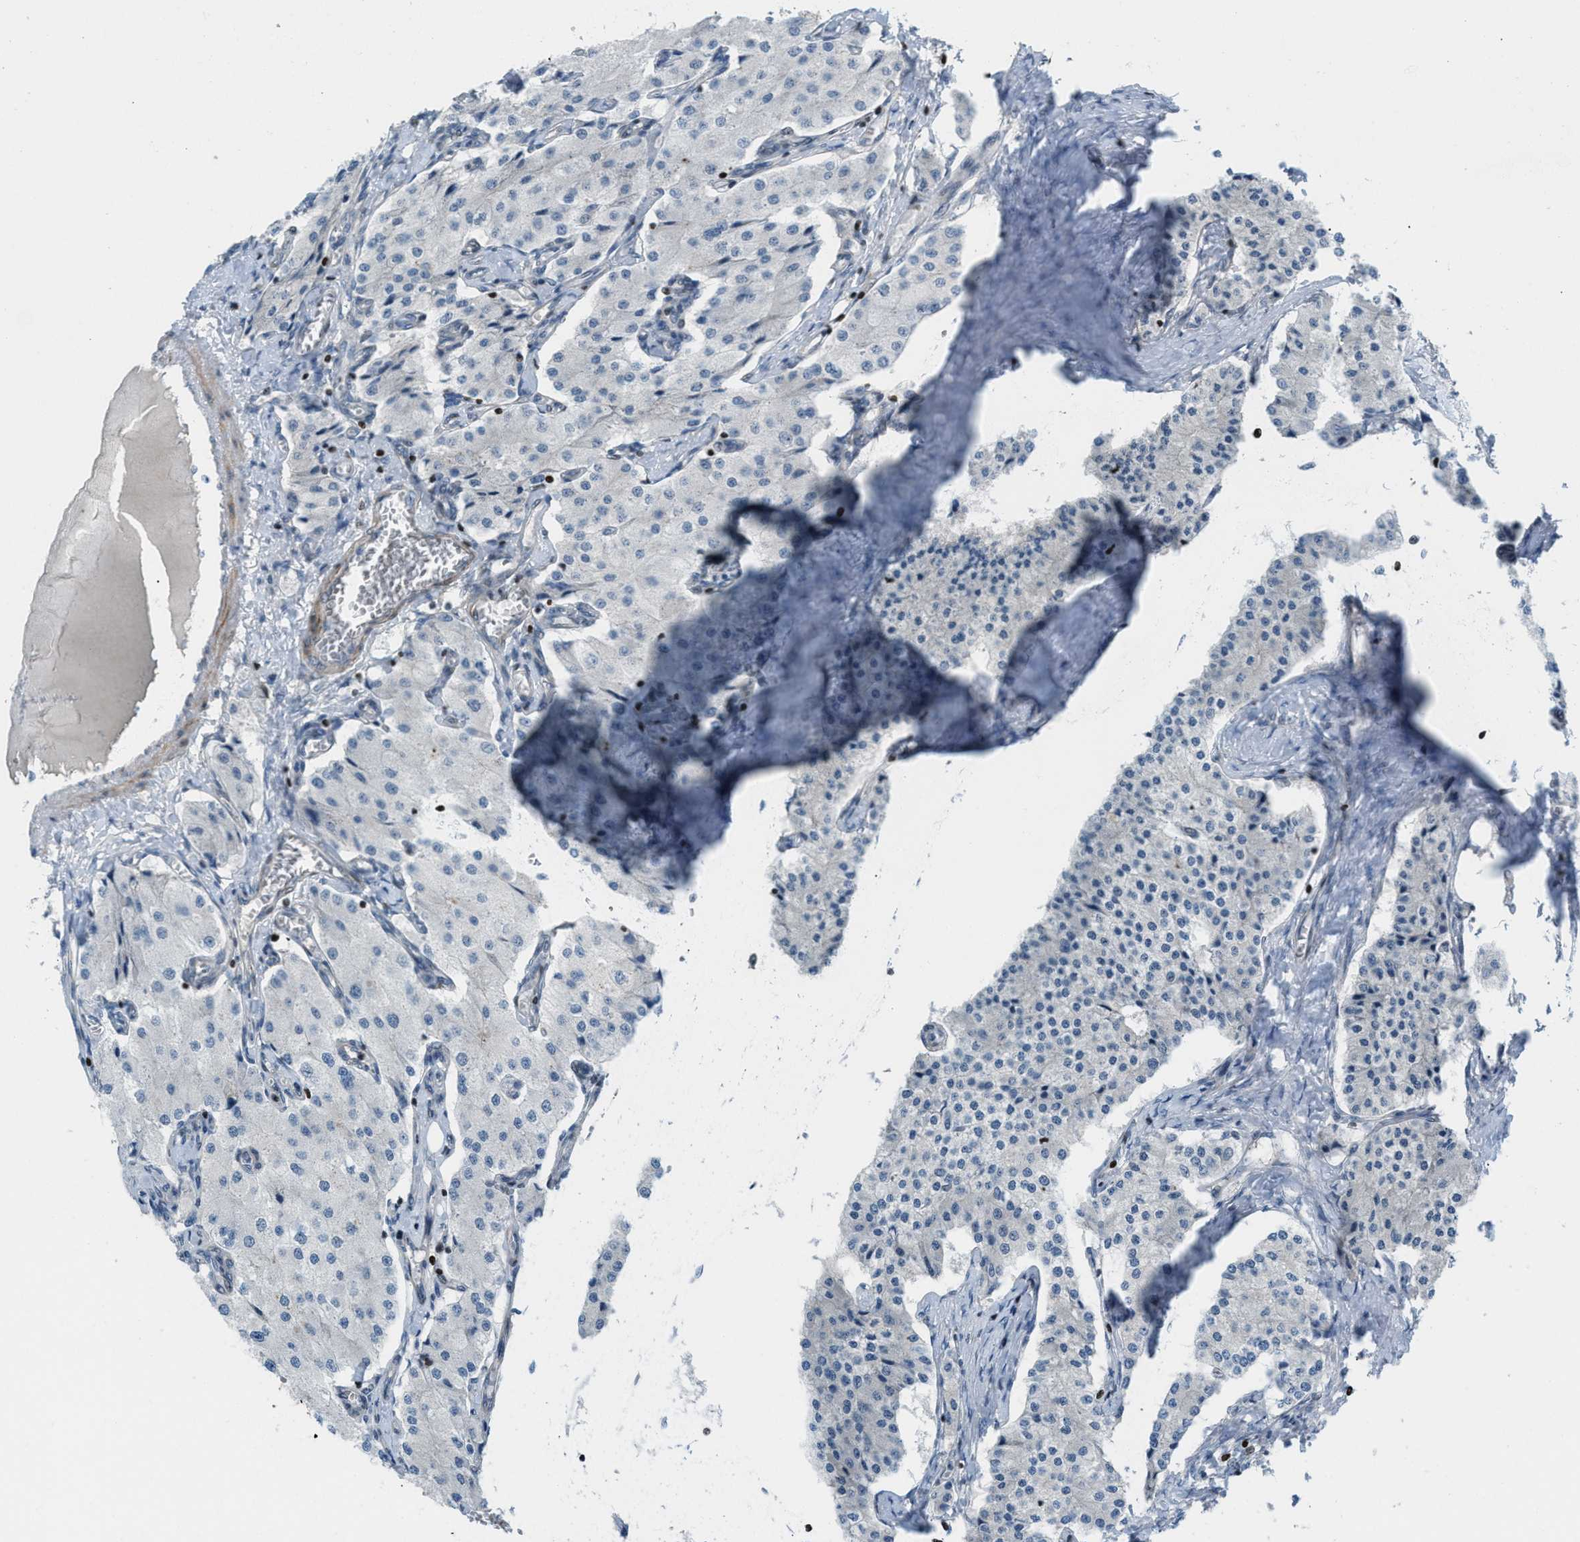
{"staining": {"intensity": "negative", "quantity": "none", "location": "none"}, "tissue": "carcinoid", "cell_type": "Tumor cells", "image_type": "cancer", "snomed": [{"axis": "morphology", "description": "Carcinoid, malignant, NOS"}, {"axis": "topography", "description": "Colon"}], "caption": "Immunohistochemical staining of human carcinoid (malignant) reveals no significant expression in tumor cells. The staining is performed using DAB brown chromogen with nuclei counter-stained in using hematoxylin.", "gene": "ZNF276", "patient": {"sex": "female", "age": 52}}